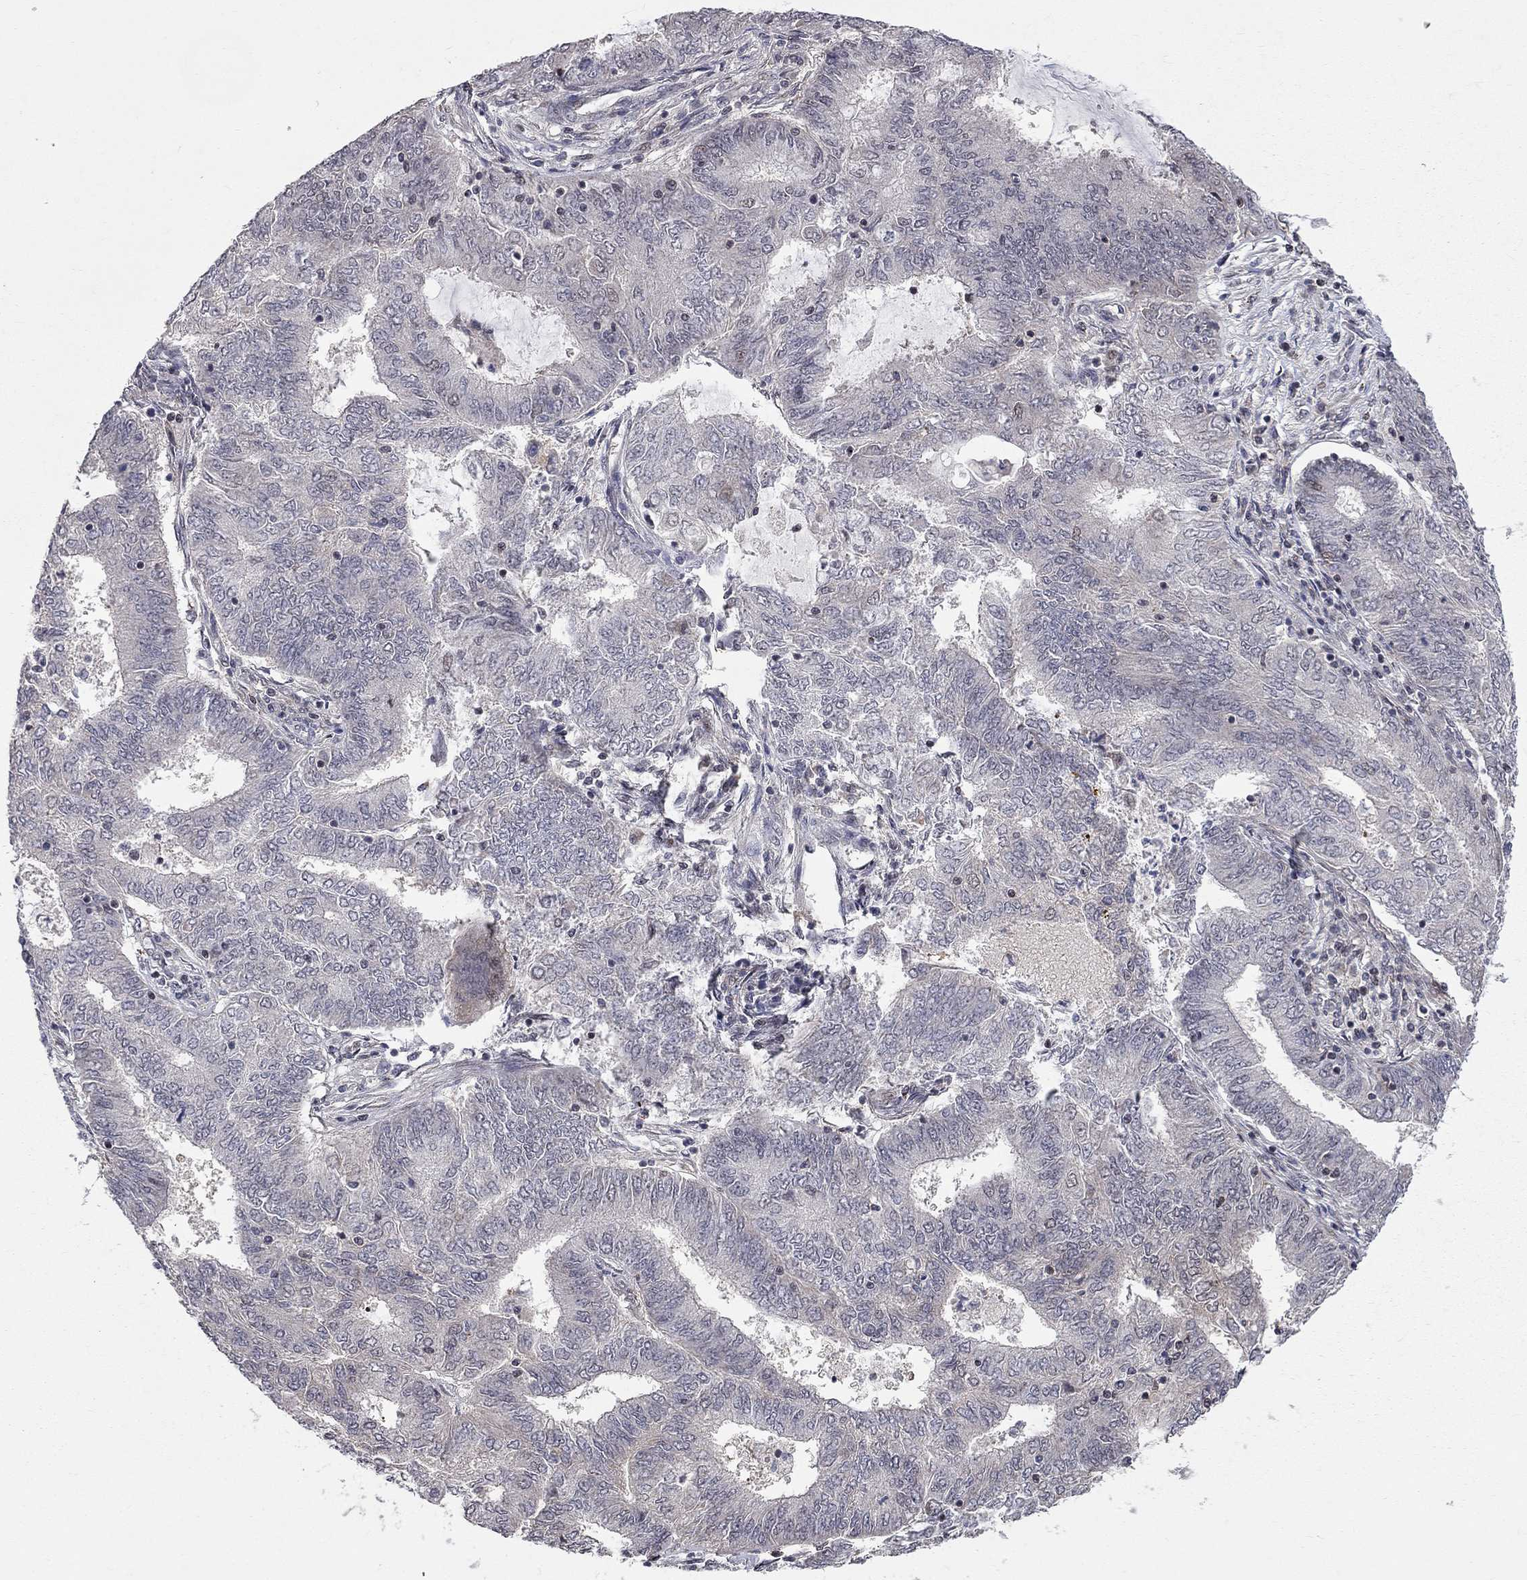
{"staining": {"intensity": "negative", "quantity": "none", "location": "none"}, "tissue": "endometrial cancer", "cell_type": "Tumor cells", "image_type": "cancer", "snomed": [{"axis": "morphology", "description": "Adenocarcinoma, NOS"}, {"axis": "topography", "description": "Endometrium"}], "caption": "Tumor cells are negative for brown protein staining in endometrial cancer (adenocarcinoma).", "gene": "HDAC3", "patient": {"sex": "female", "age": 62}}